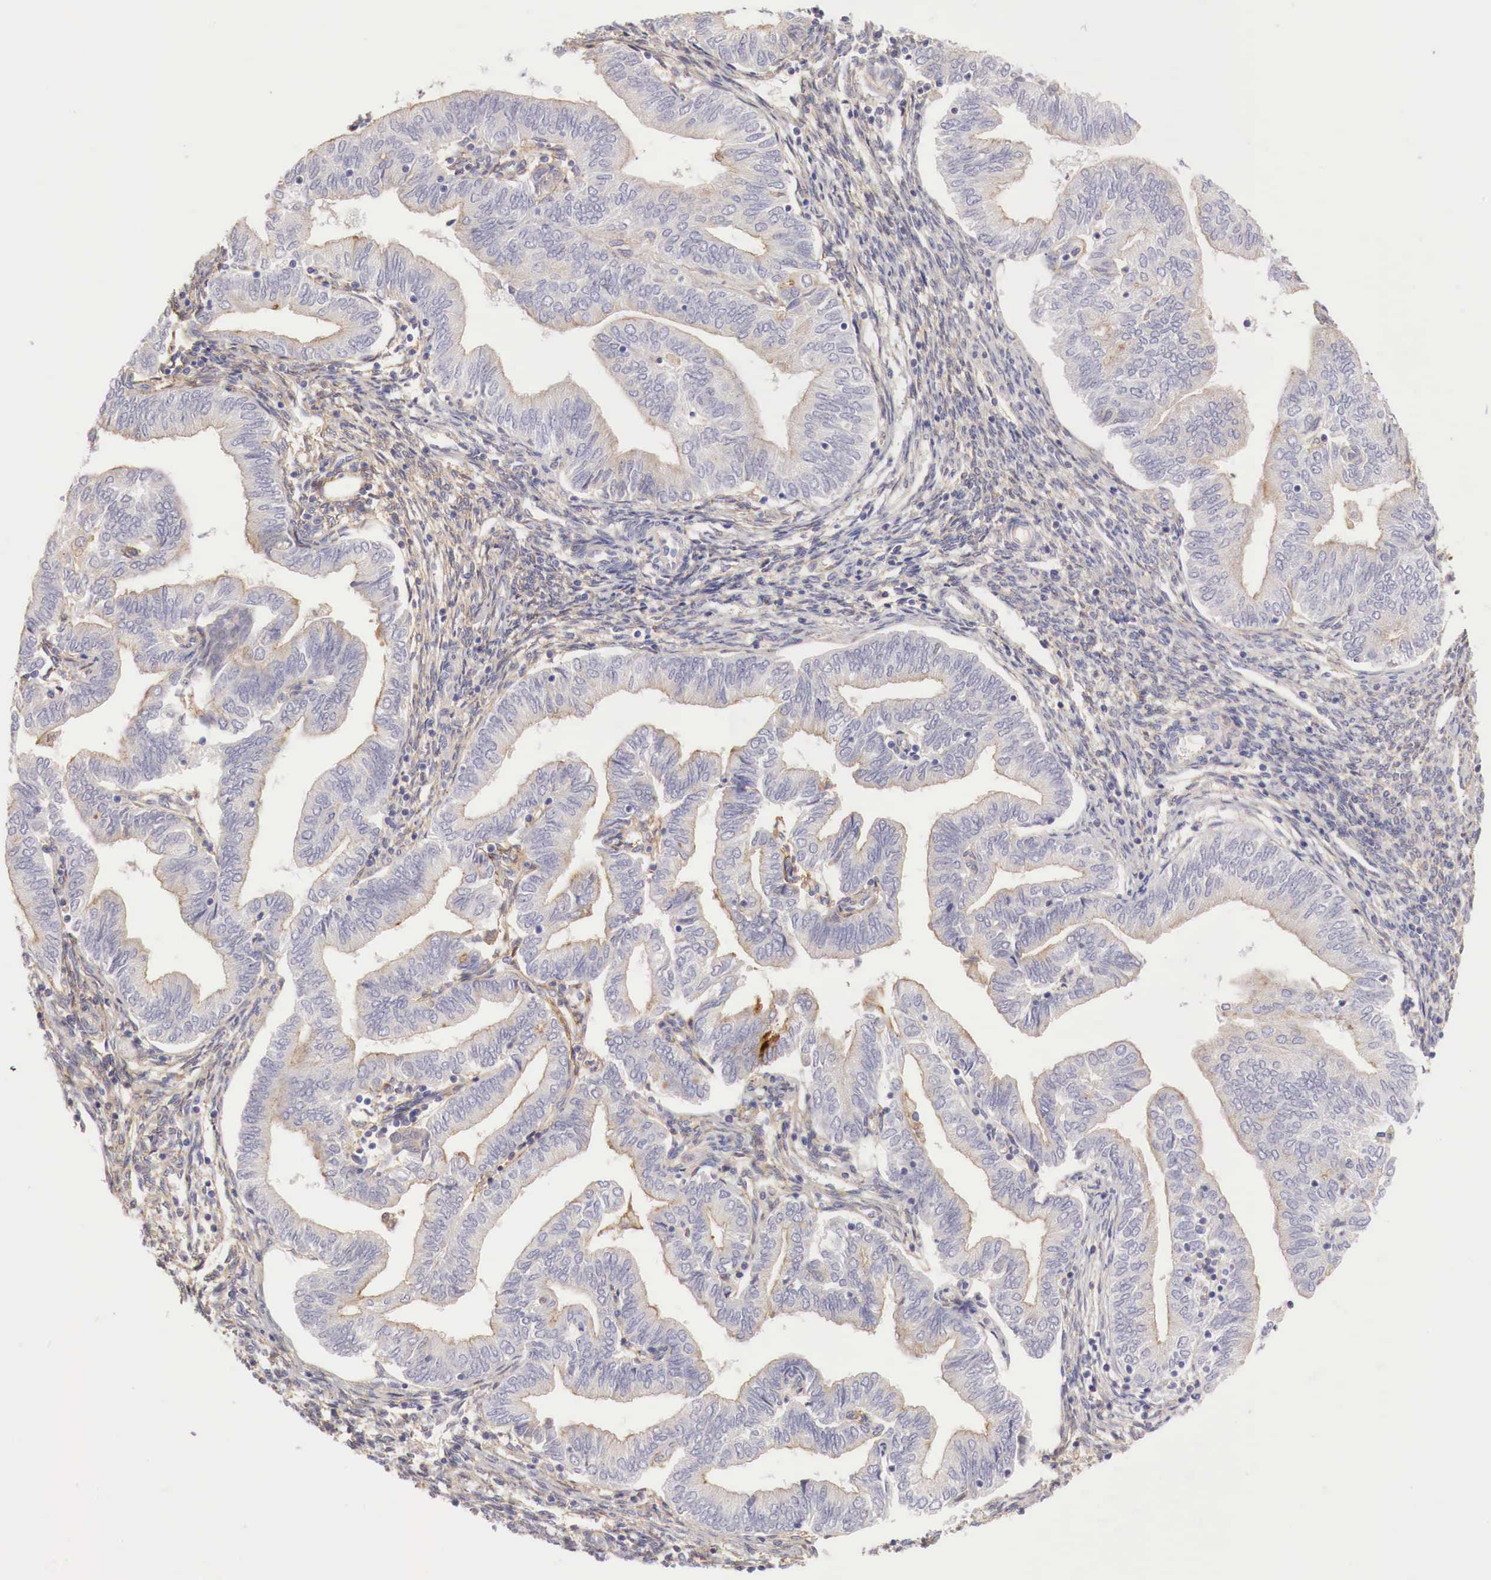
{"staining": {"intensity": "negative", "quantity": "none", "location": "none"}, "tissue": "endometrial cancer", "cell_type": "Tumor cells", "image_type": "cancer", "snomed": [{"axis": "morphology", "description": "Adenocarcinoma, NOS"}, {"axis": "topography", "description": "Endometrium"}], "caption": "An IHC photomicrograph of endometrial cancer is shown. There is no staining in tumor cells of endometrial cancer. Nuclei are stained in blue.", "gene": "KLHDC7B", "patient": {"sex": "female", "age": 51}}